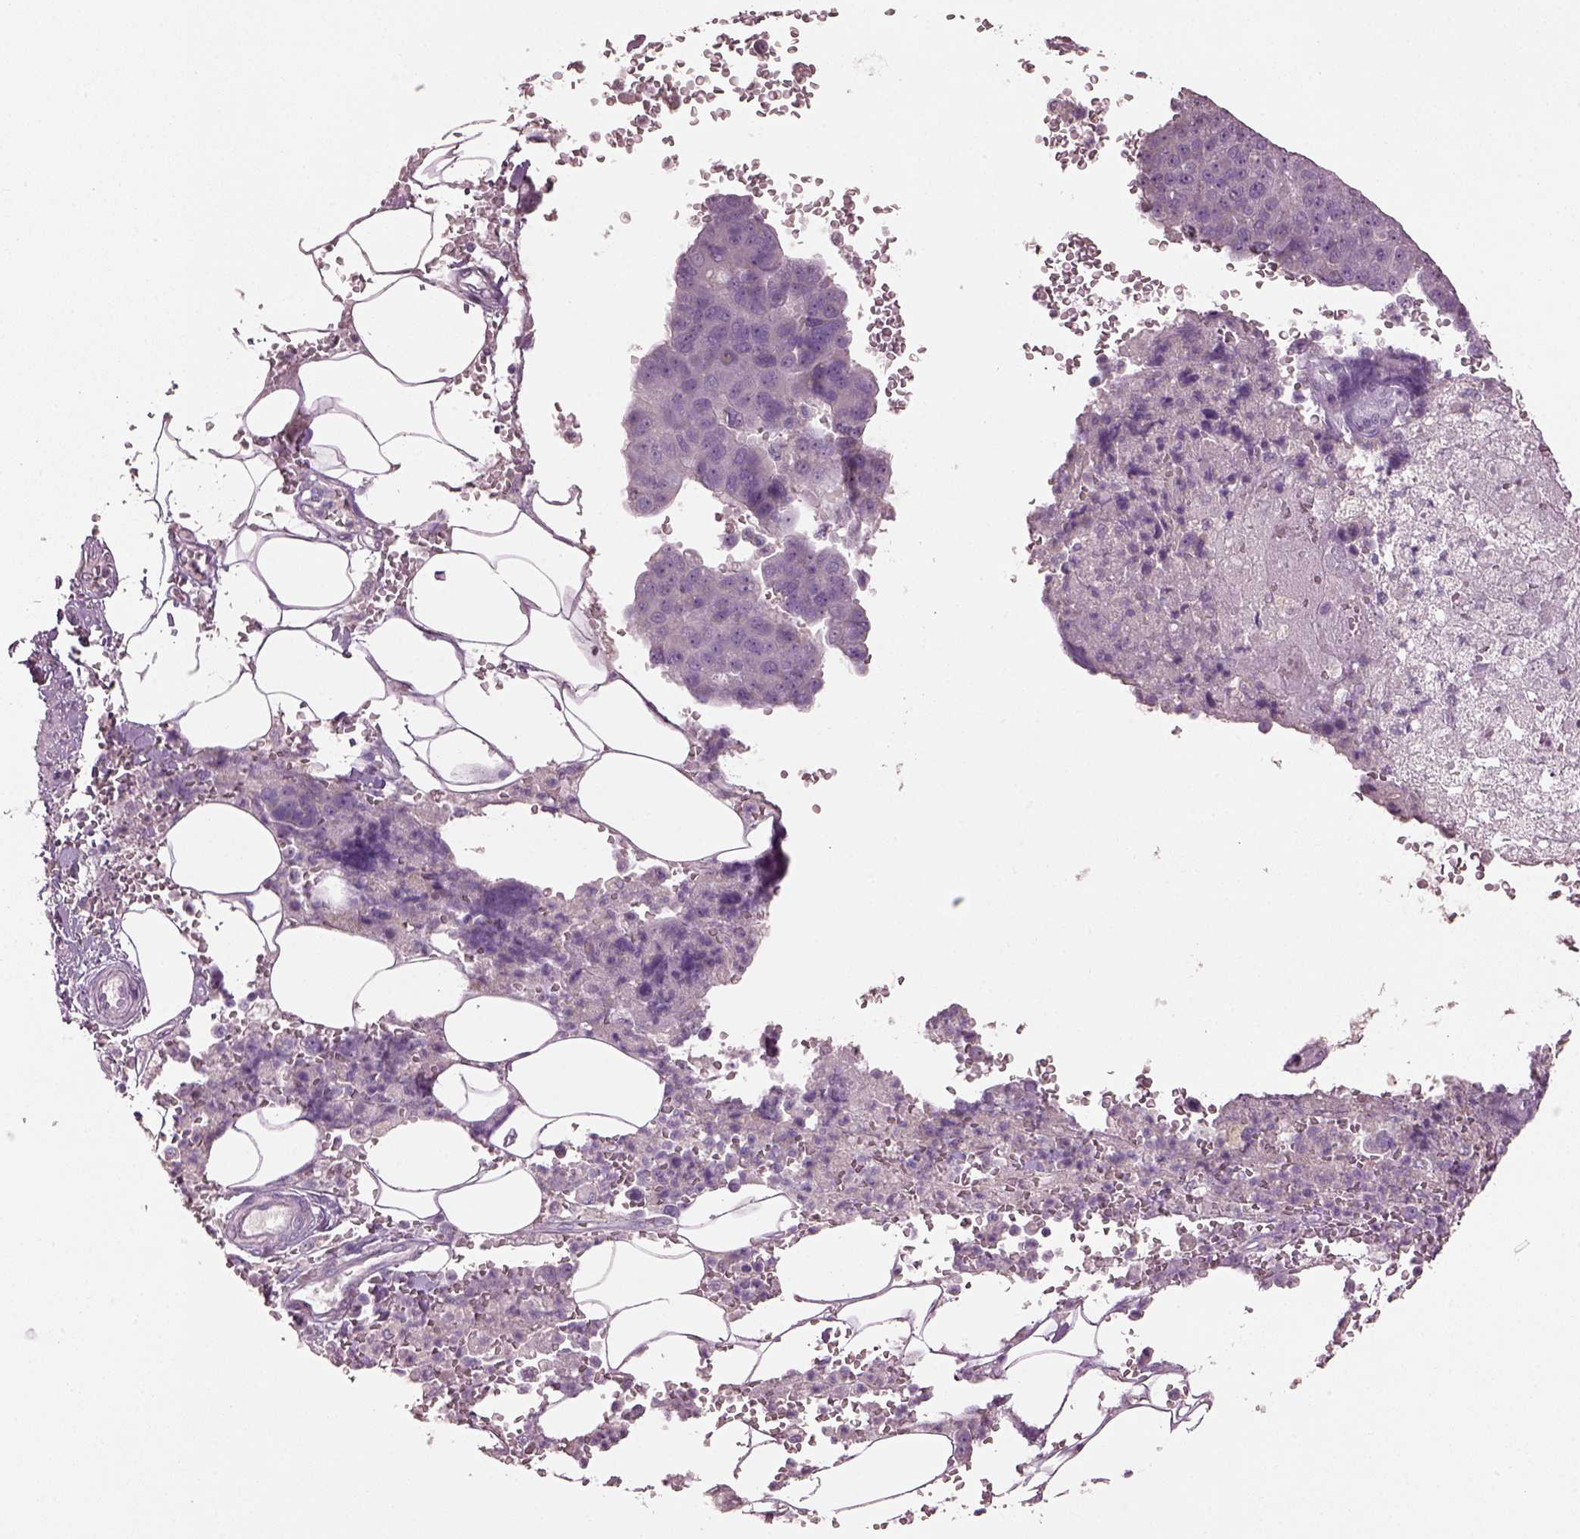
{"staining": {"intensity": "negative", "quantity": "none", "location": "none"}, "tissue": "pancreatic cancer", "cell_type": "Tumor cells", "image_type": "cancer", "snomed": [{"axis": "morphology", "description": "Adenocarcinoma, NOS"}, {"axis": "topography", "description": "Pancreas"}], "caption": "DAB immunohistochemical staining of human adenocarcinoma (pancreatic) displays no significant expression in tumor cells.", "gene": "KCNIP3", "patient": {"sex": "female", "age": 61}}